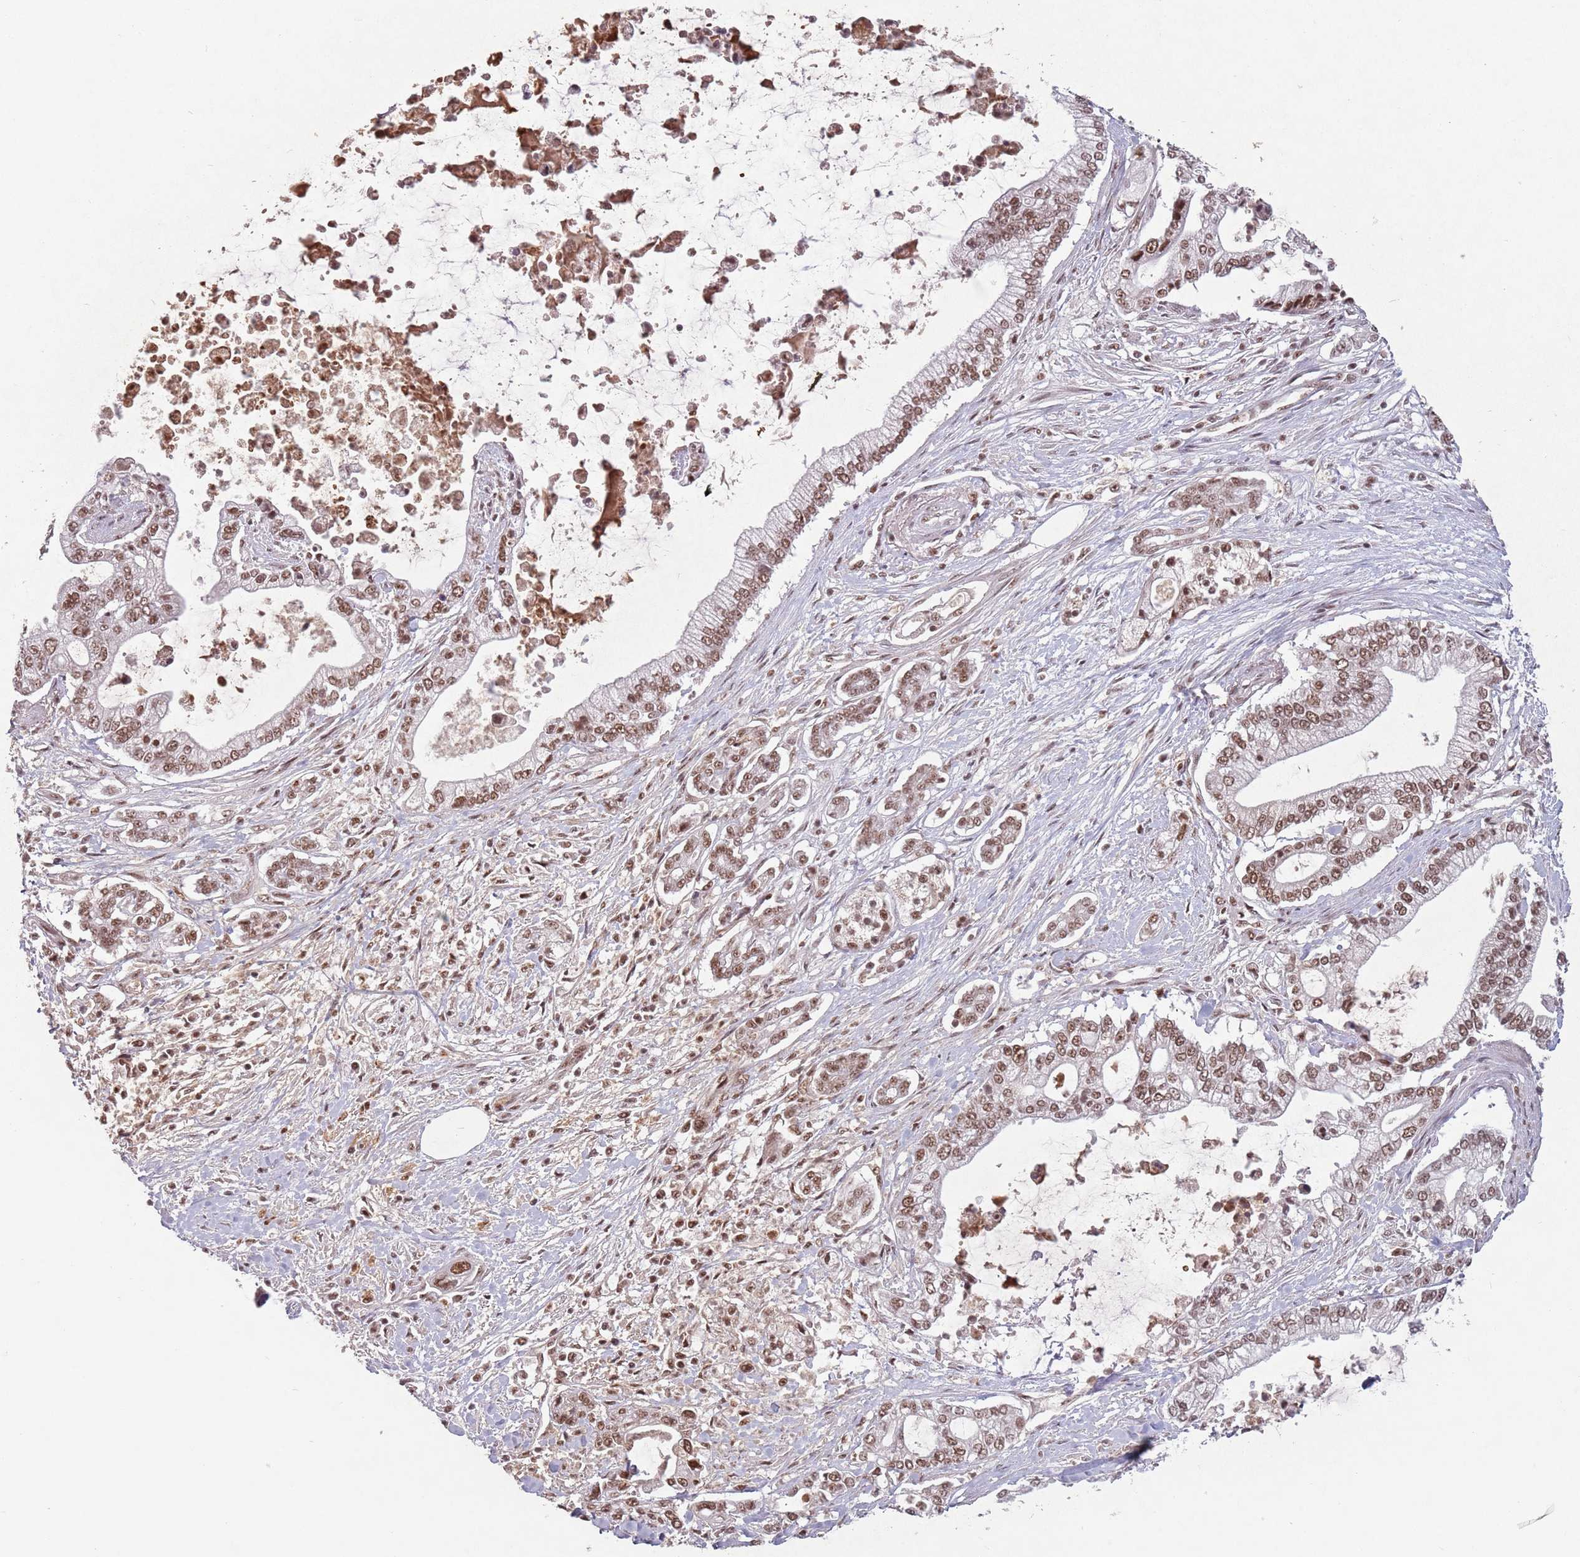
{"staining": {"intensity": "moderate", "quantity": ">75%", "location": "nuclear"}, "tissue": "pancreatic cancer", "cell_type": "Tumor cells", "image_type": "cancer", "snomed": [{"axis": "morphology", "description": "Adenocarcinoma, NOS"}, {"axis": "topography", "description": "Pancreas"}], "caption": "A micrograph of pancreatic cancer stained for a protein exhibits moderate nuclear brown staining in tumor cells.", "gene": "NCBP1", "patient": {"sex": "male", "age": 69}}